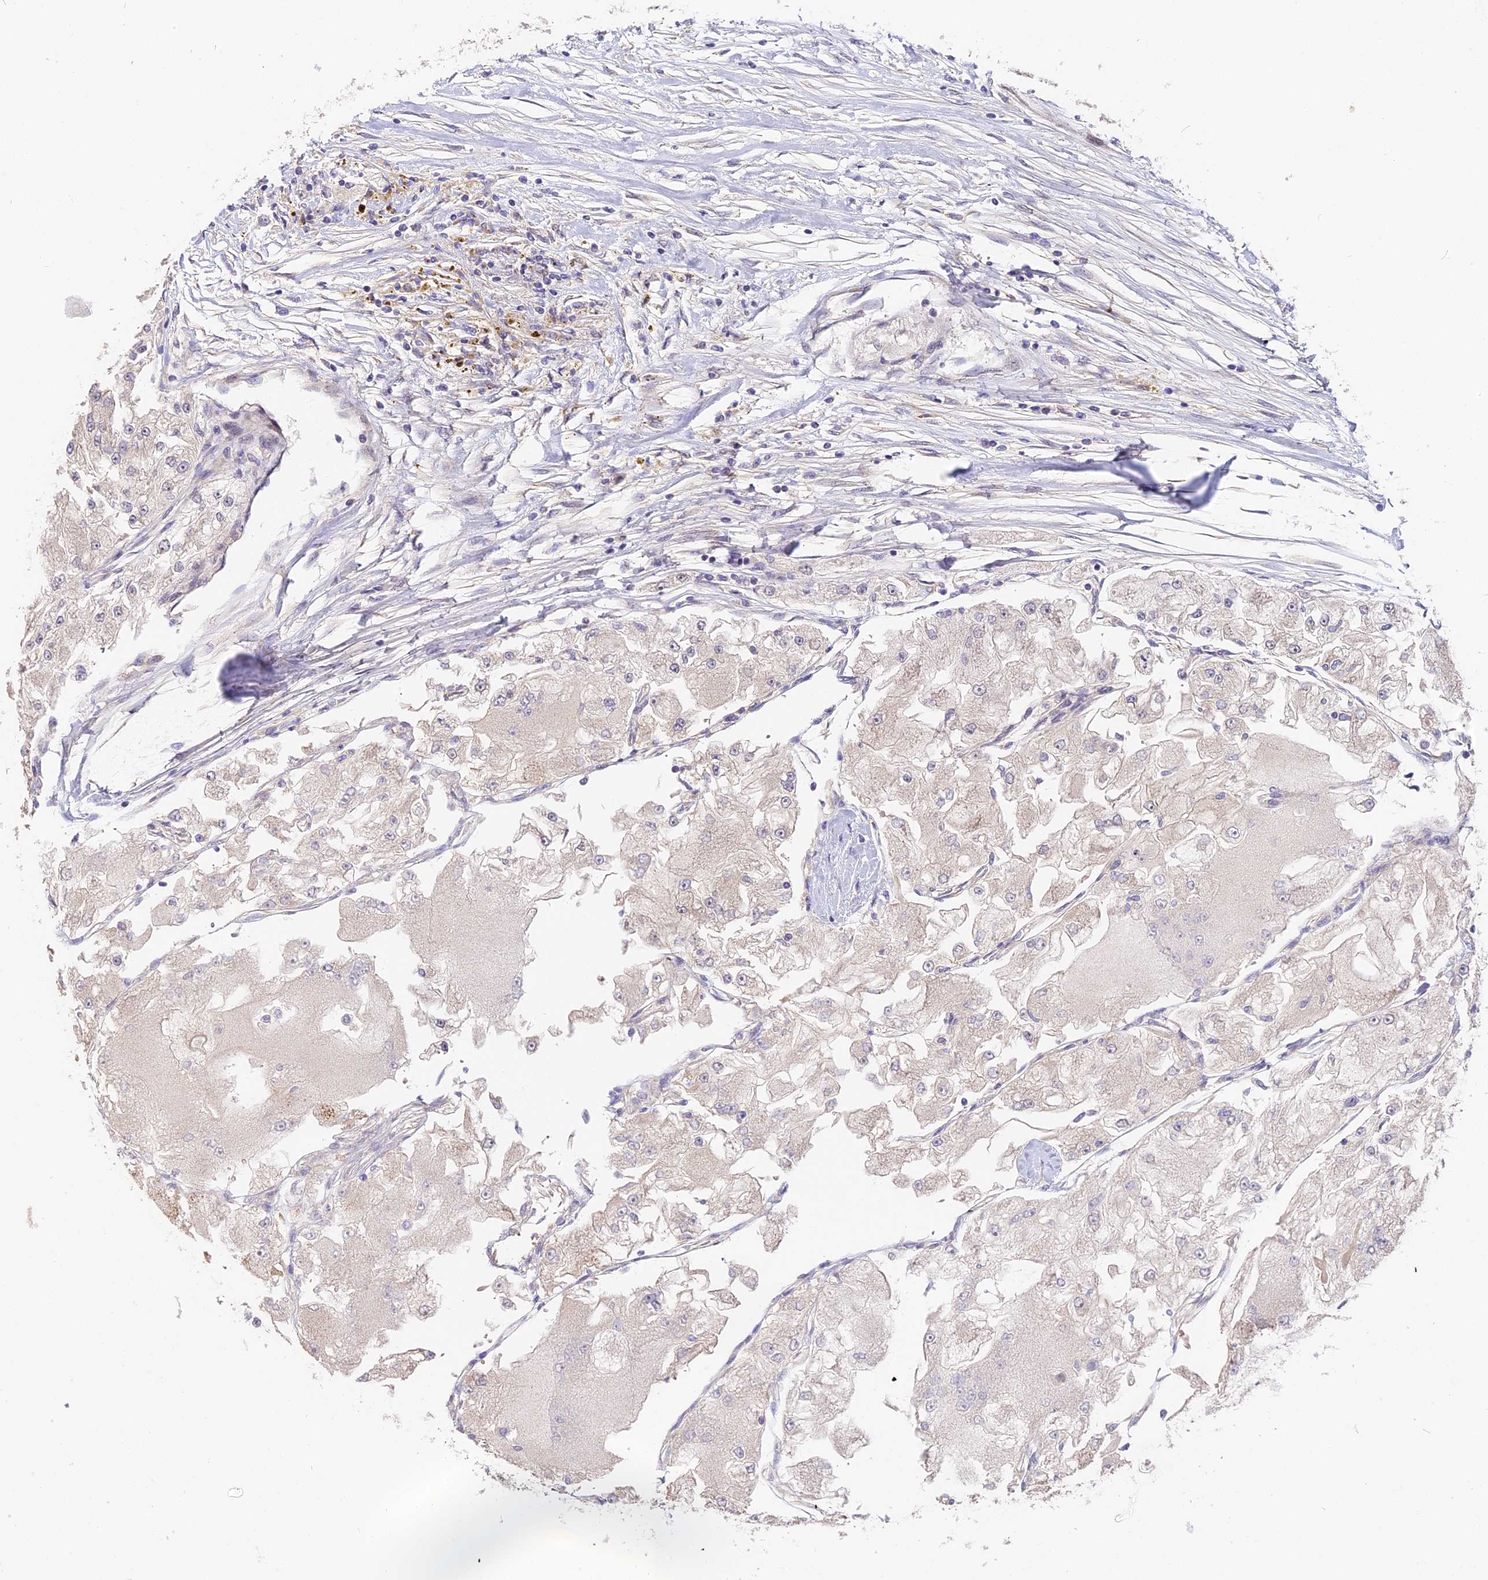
{"staining": {"intensity": "negative", "quantity": "none", "location": "none"}, "tissue": "renal cancer", "cell_type": "Tumor cells", "image_type": "cancer", "snomed": [{"axis": "morphology", "description": "Adenocarcinoma, NOS"}, {"axis": "topography", "description": "Kidney"}], "caption": "This is an immunohistochemistry (IHC) micrograph of human renal adenocarcinoma. There is no staining in tumor cells.", "gene": "ARHGAP17", "patient": {"sex": "female", "age": 72}}